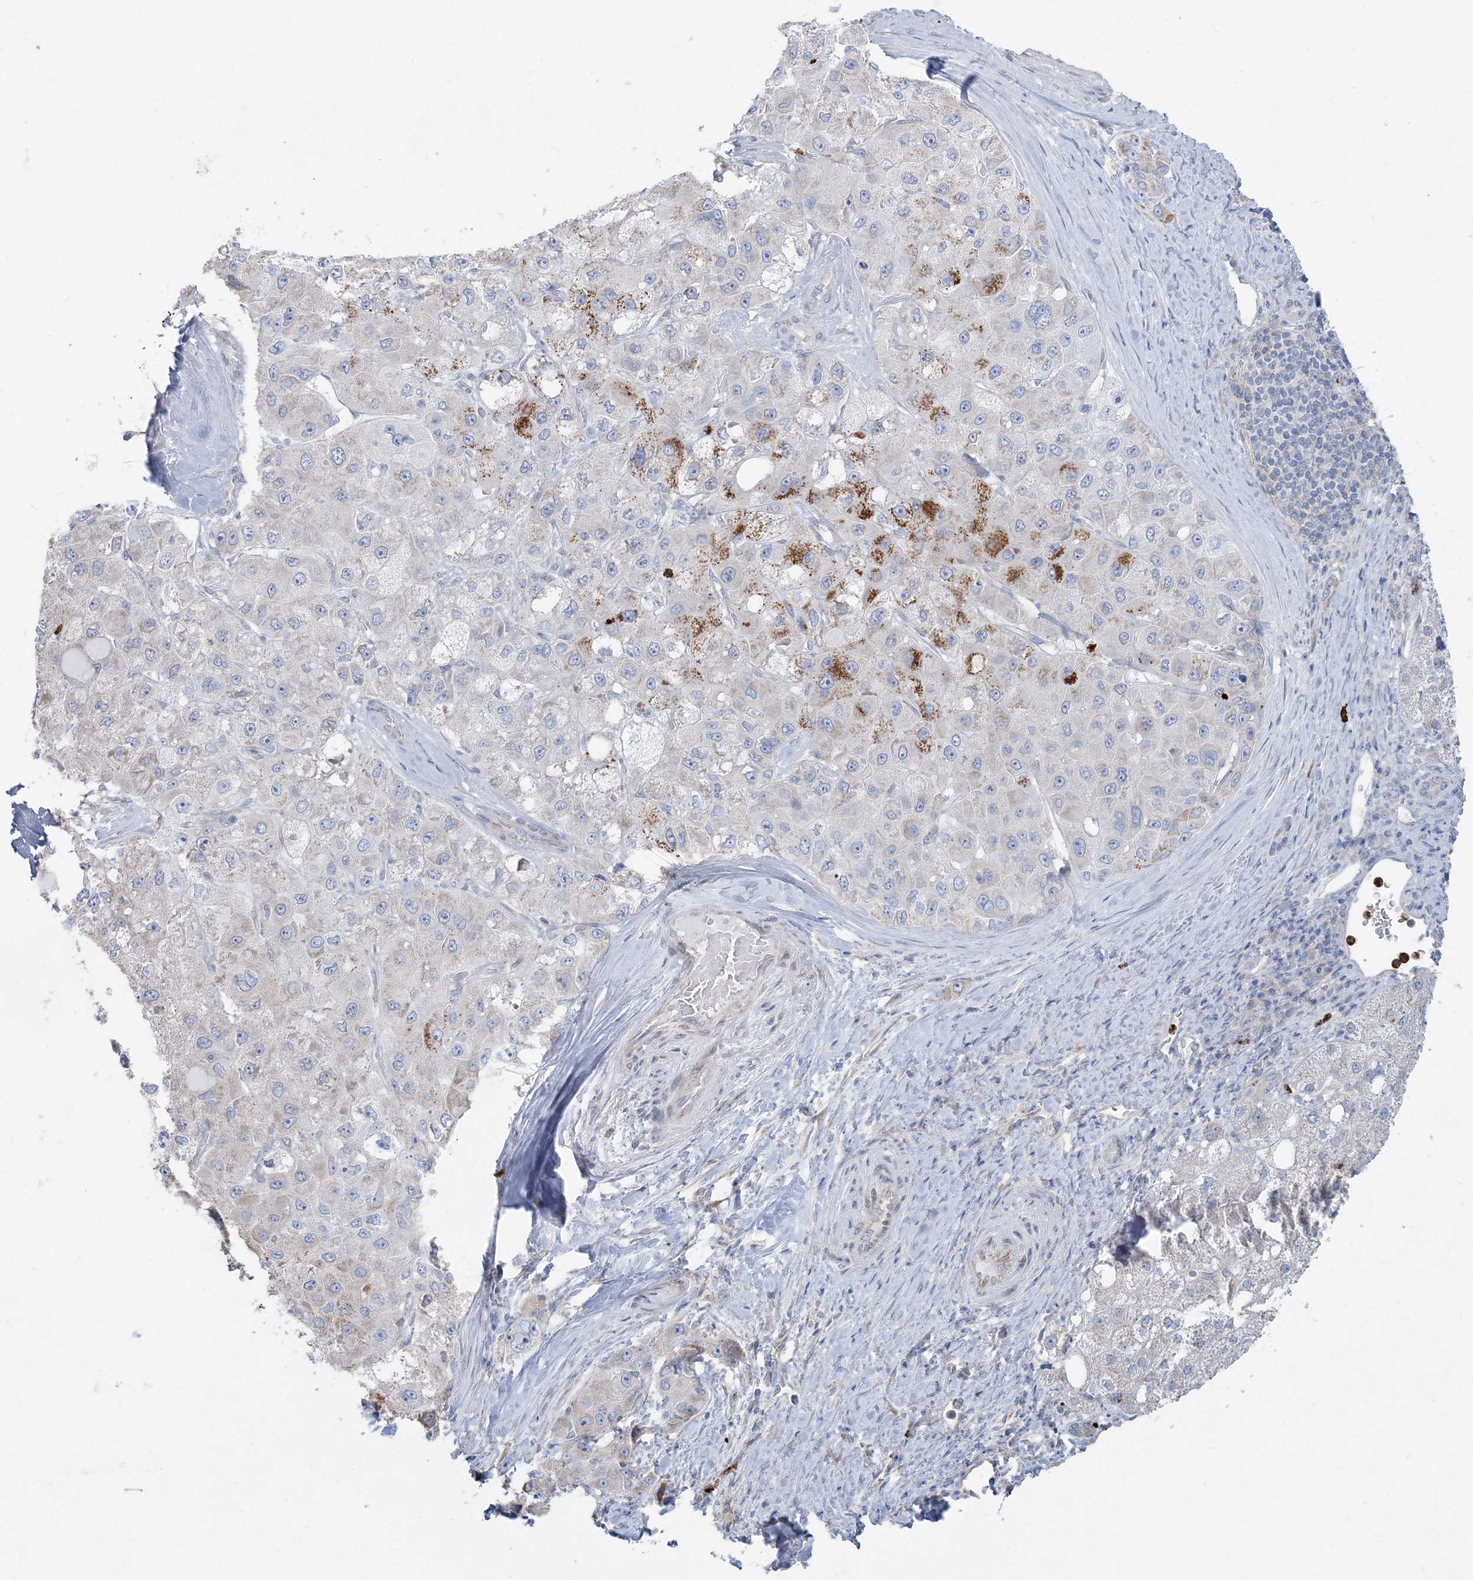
{"staining": {"intensity": "negative", "quantity": "none", "location": "none"}, "tissue": "liver cancer", "cell_type": "Tumor cells", "image_type": "cancer", "snomed": [{"axis": "morphology", "description": "Carcinoma, Hepatocellular, NOS"}, {"axis": "topography", "description": "Liver"}], "caption": "Tumor cells are negative for brown protein staining in liver cancer (hepatocellular carcinoma).", "gene": "CCNJ", "patient": {"sex": "male", "age": 80}}